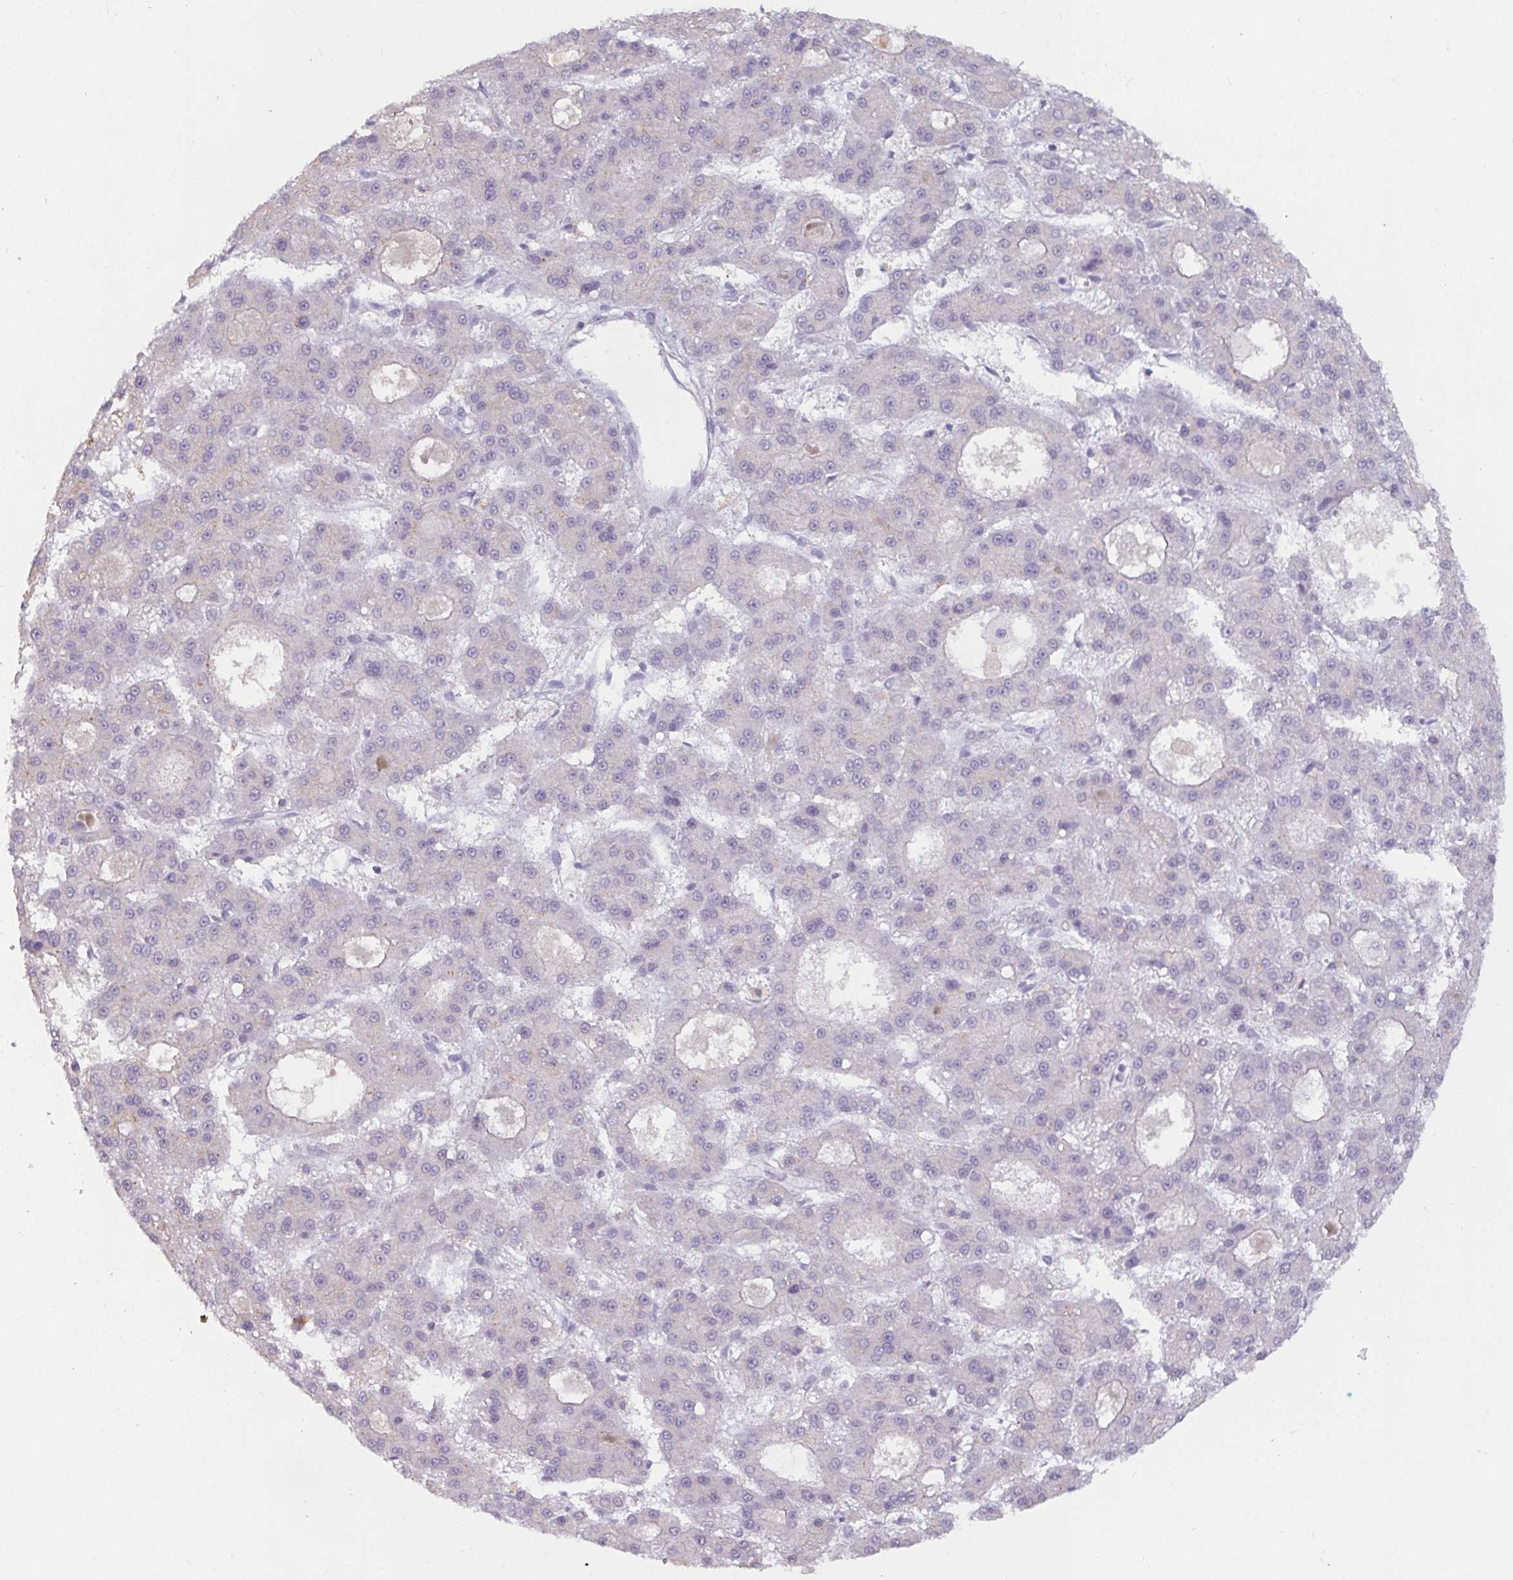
{"staining": {"intensity": "negative", "quantity": "none", "location": "none"}, "tissue": "liver cancer", "cell_type": "Tumor cells", "image_type": "cancer", "snomed": [{"axis": "morphology", "description": "Carcinoma, Hepatocellular, NOS"}, {"axis": "topography", "description": "Liver"}], "caption": "This is a photomicrograph of immunohistochemistry (IHC) staining of liver hepatocellular carcinoma, which shows no expression in tumor cells.", "gene": "RFPL4B", "patient": {"sex": "male", "age": 70}}